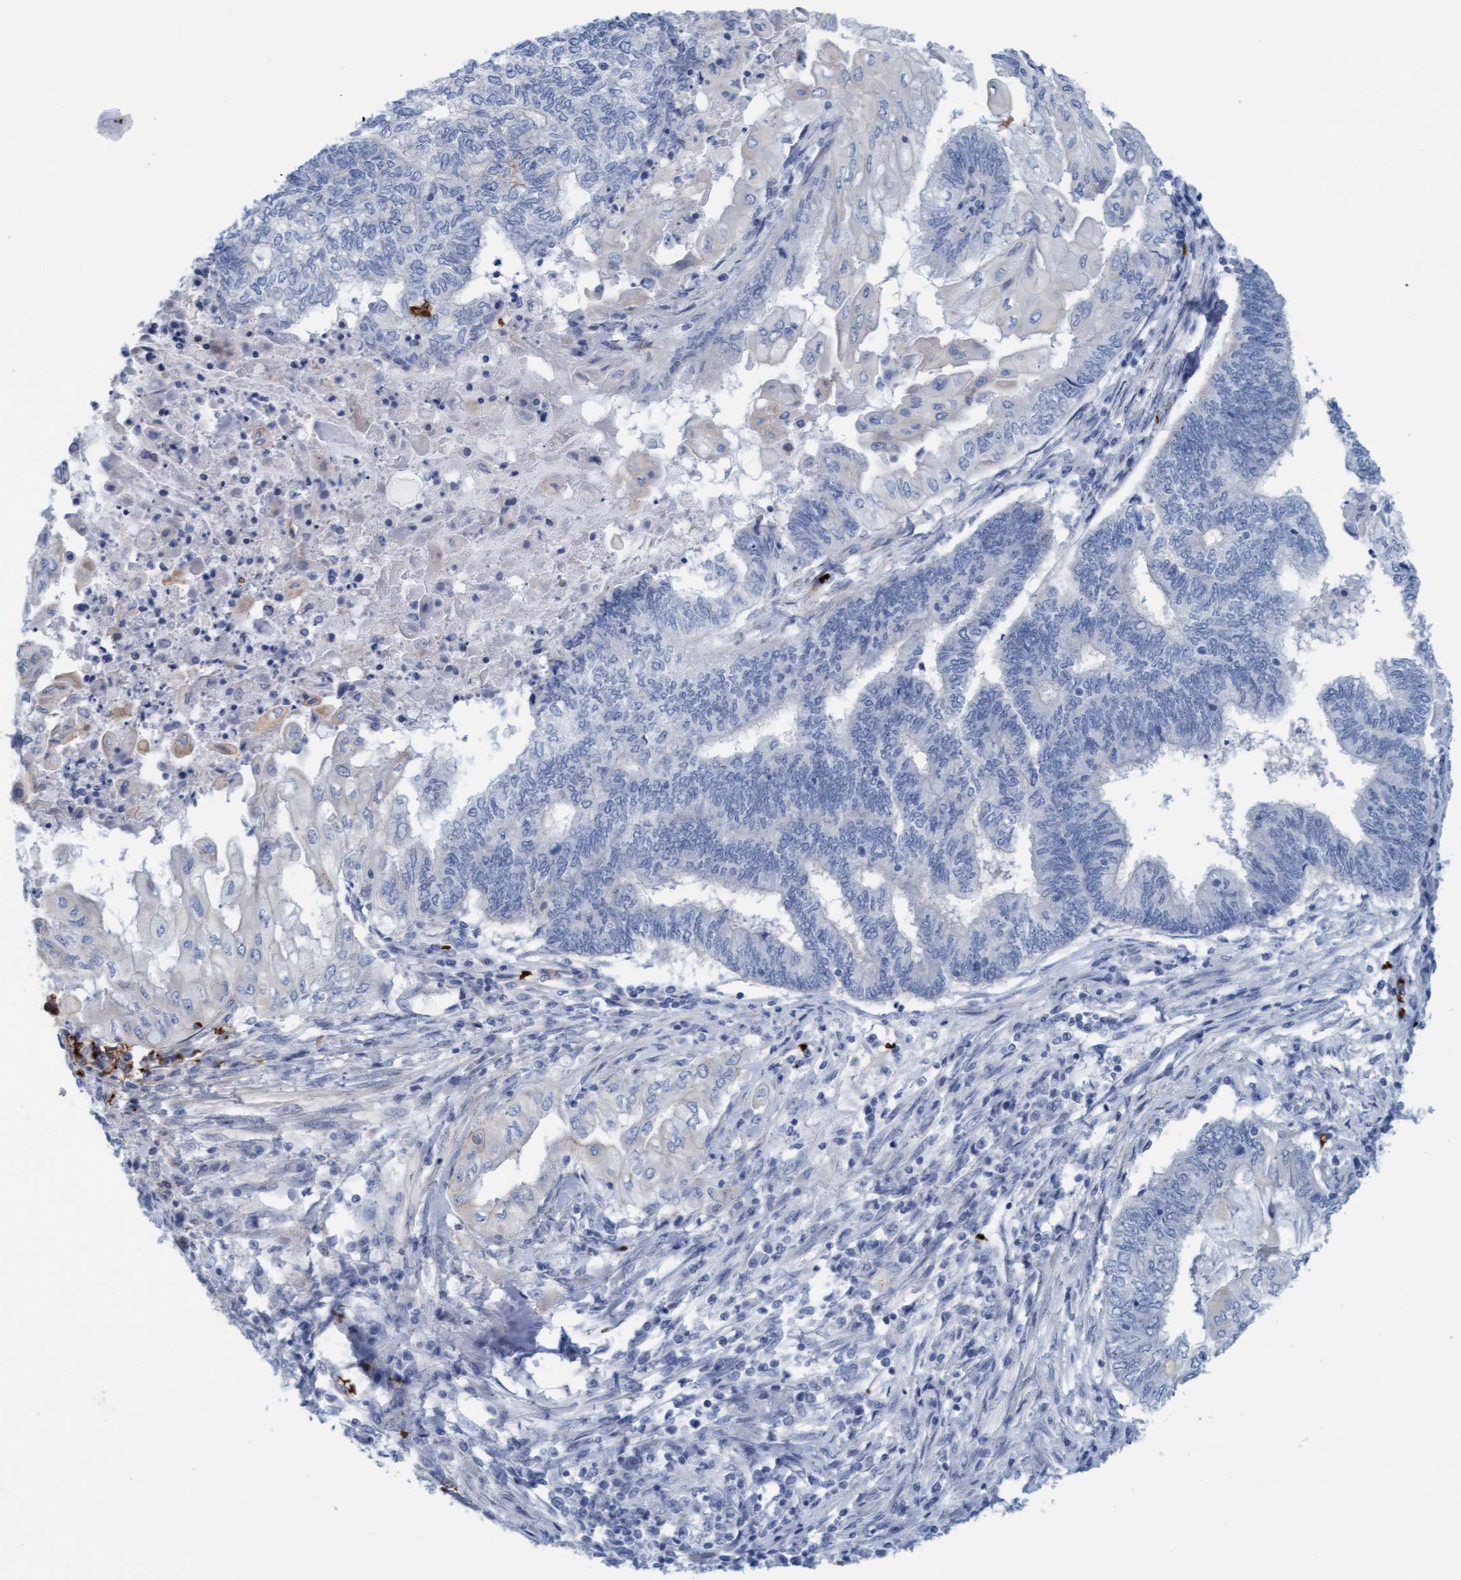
{"staining": {"intensity": "negative", "quantity": "none", "location": "none"}, "tissue": "endometrial cancer", "cell_type": "Tumor cells", "image_type": "cancer", "snomed": [{"axis": "morphology", "description": "Adenocarcinoma, NOS"}, {"axis": "topography", "description": "Uterus"}, {"axis": "topography", "description": "Endometrium"}], "caption": "This is an immunohistochemistry photomicrograph of endometrial adenocarcinoma. There is no positivity in tumor cells.", "gene": "P2RX5", "patient": {"sex": "female", "age": 70}}